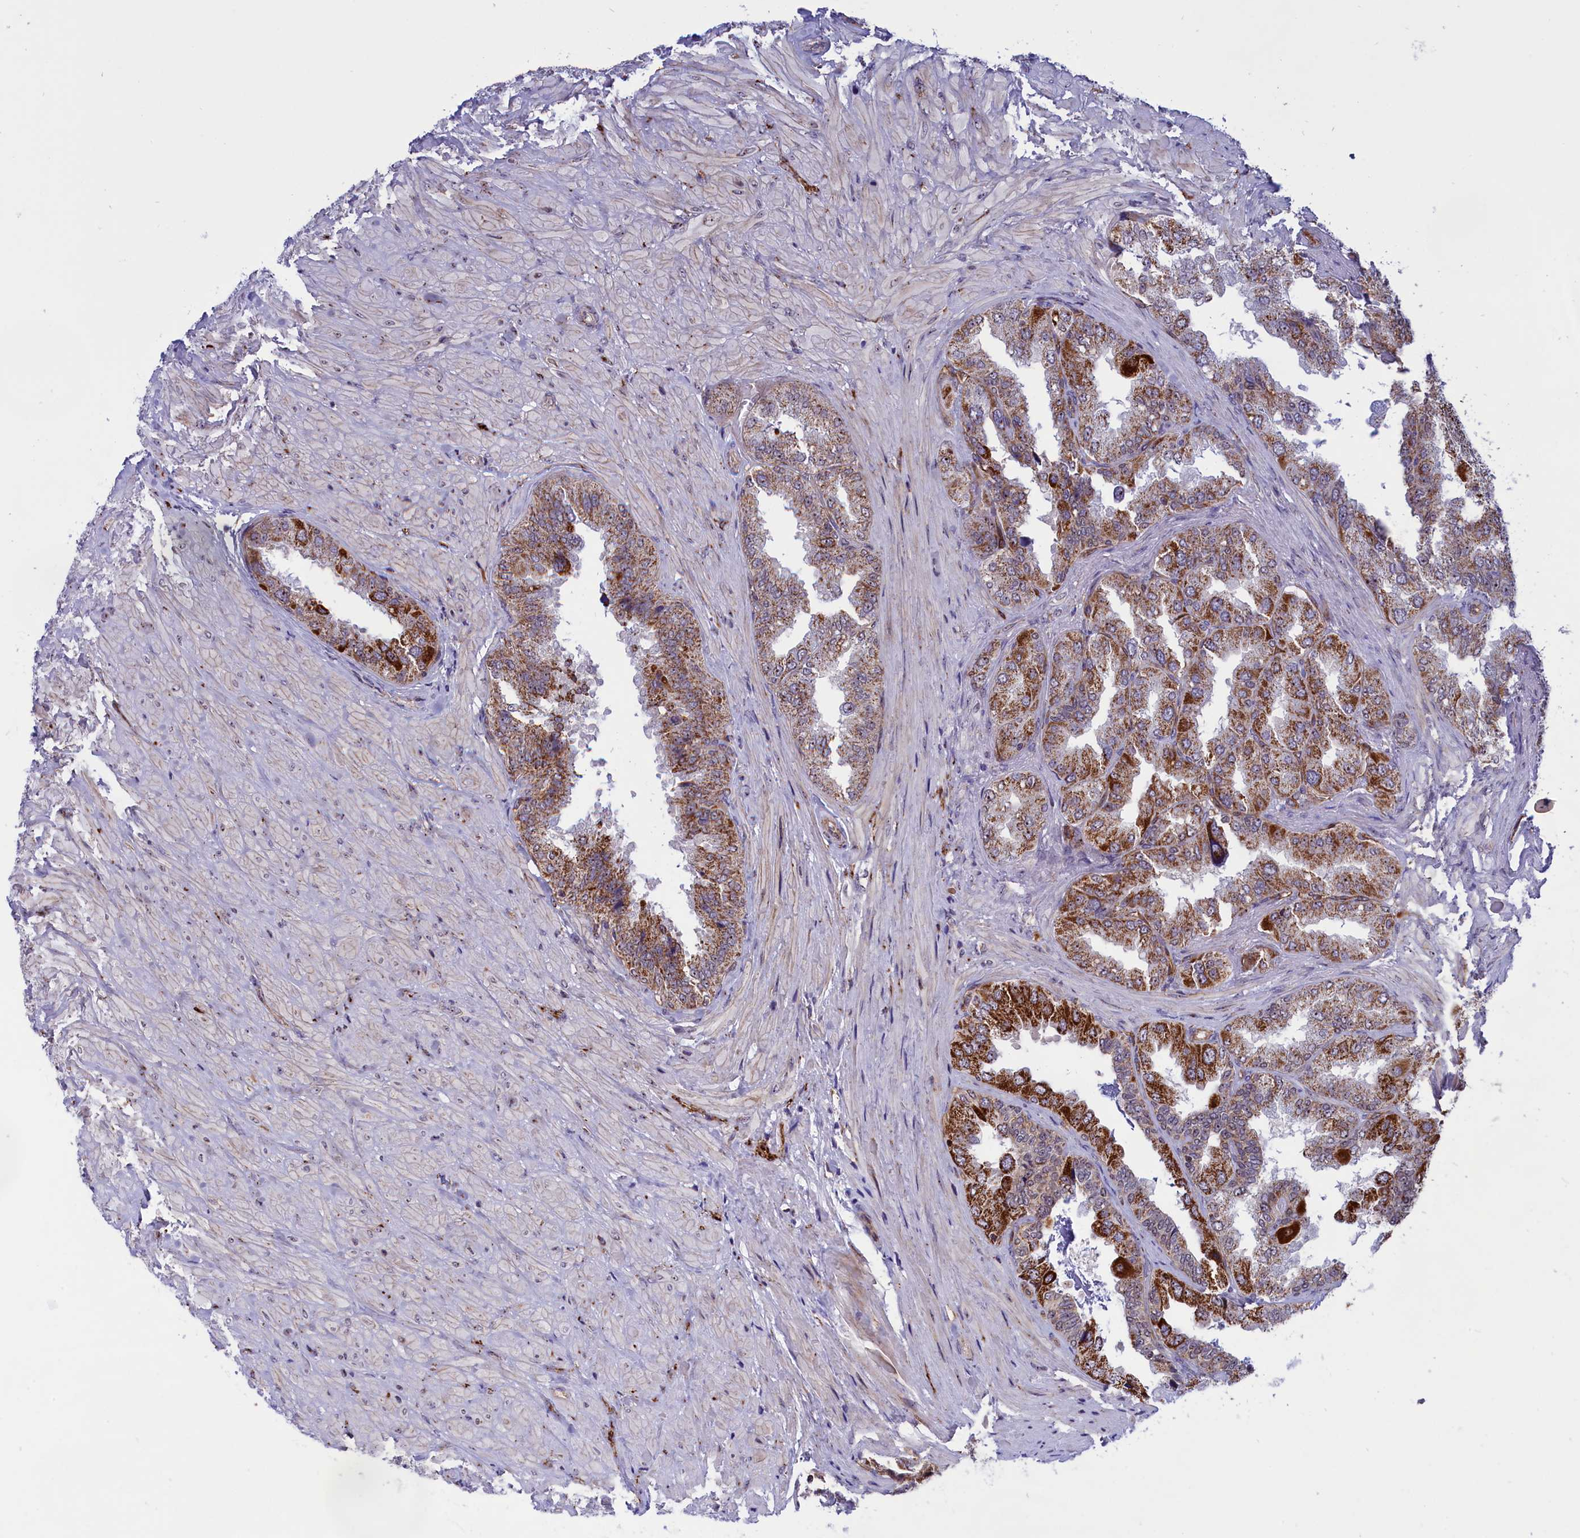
{"staining": {"intensity": "strong", "quantity": "25%-75%", "location": "cytoplasmic/membranous"}, "tissue": "seminal vesicle", "cell_type": "Glandular cells", "image_type": "normal", "snomed": [{"axis": "morphology", "description": "Normal tissue, NOS"}, {"axis": "topography", "description": "Seminal veicle"}, {"axis": "topography", "description": "Peripheral nerve tissue"}], "caption": "Immunohistochemistry of unremarkable seminal vesicle reveals high levels of strong cytoplasmic/membranous staining in about 25%-75% of glandular cells. The staining was performed using DAB to visualize the protein expression in brown, while the nuclei were stained in blue with hematoxylin (Magnification: 20x).", "gene": "MPND", "patient": {"sex": "male", "age": 63}}